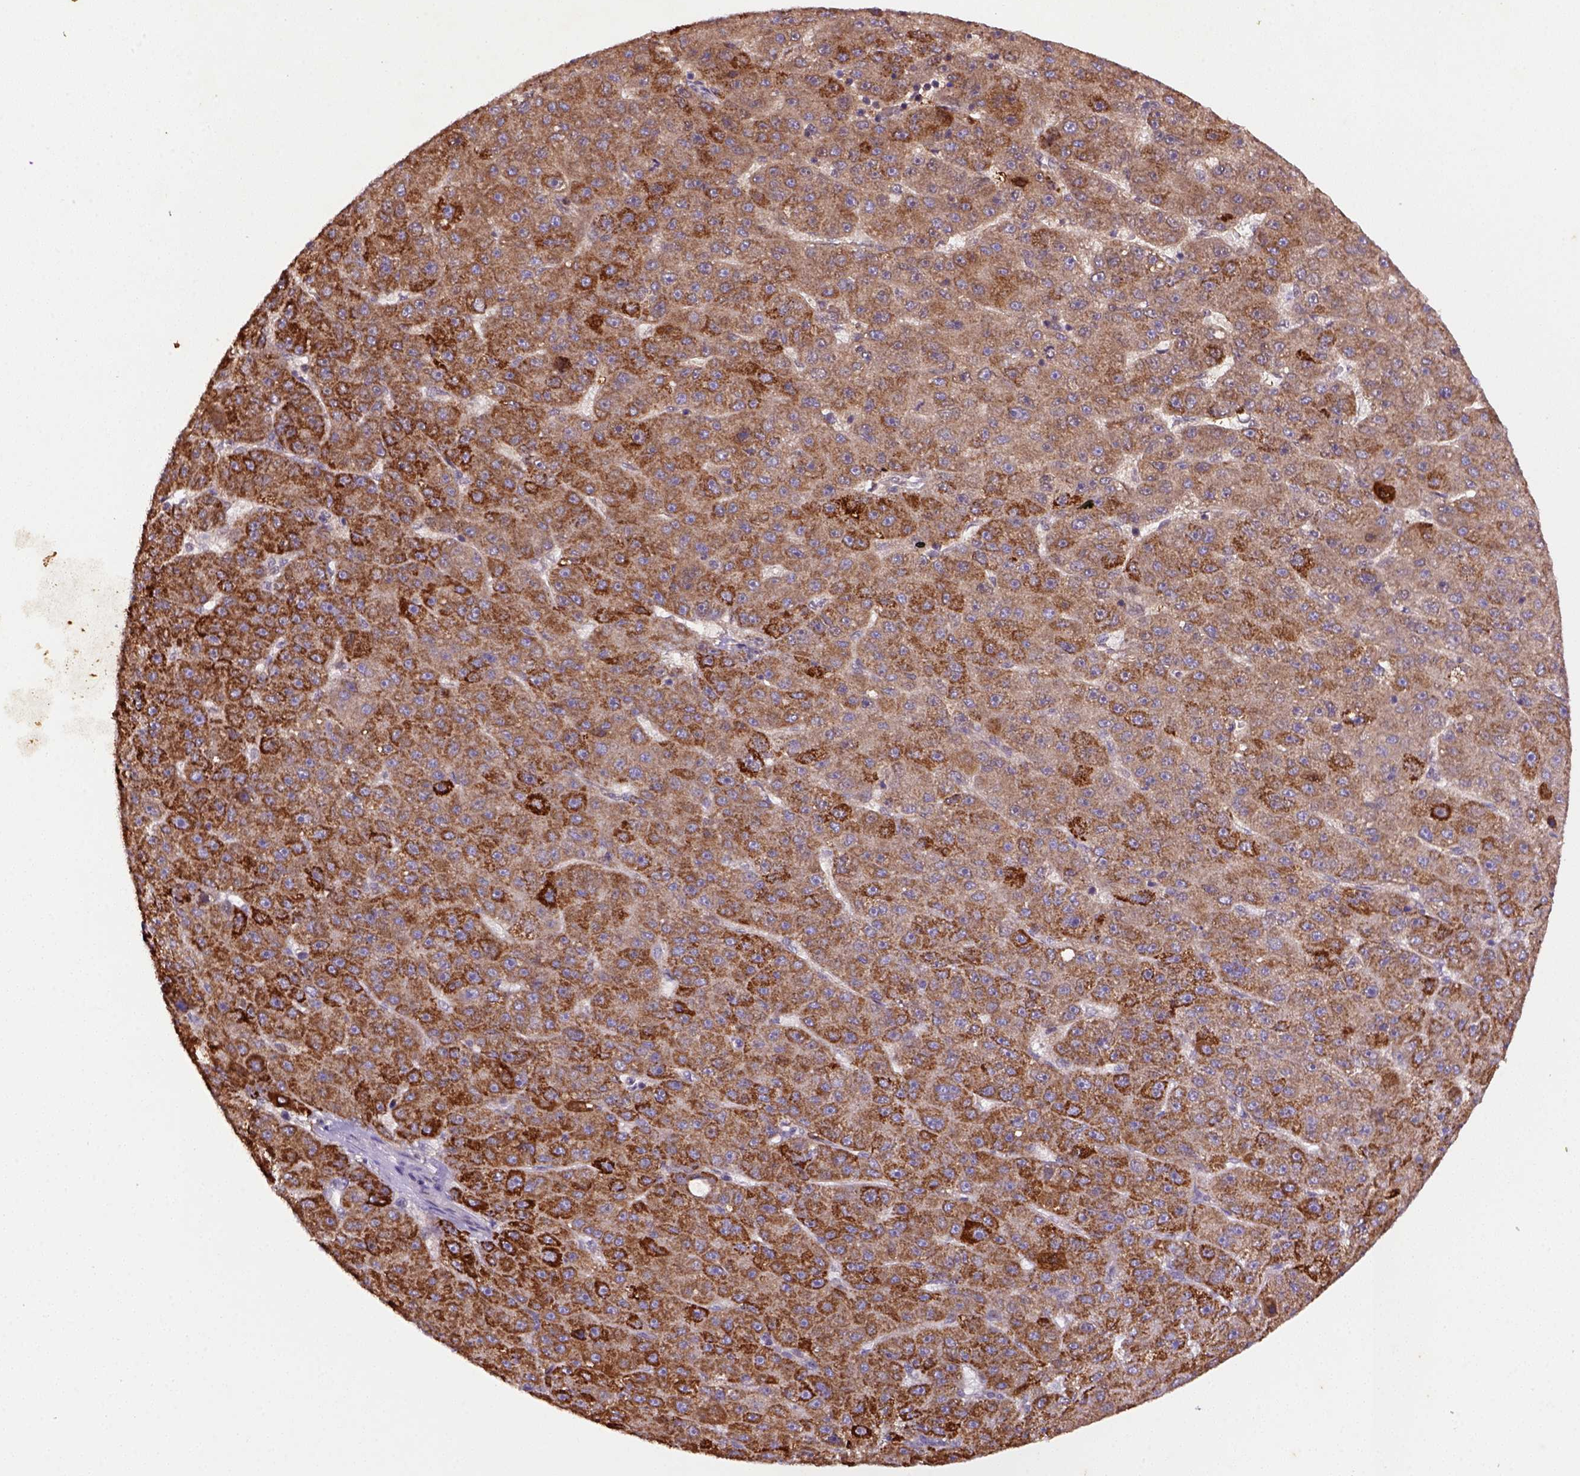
{"staining": {"intensity": "strong", "quantity": ">75%", "location": "cytoplasmic/membranous"}, "tissue": "liver cancer", "cell_type": "Tumor cells", "image_type": "cancer", "snomed": [{"axis": "morphology", "description": "Carcinoma, Hepatocellular, NOS"}, {"axis": "topography", "description": "Liver"}], "caption": "Hepatocellular carcinoma (liver) stained for a protein shows strong cytoplasmic/membranous positivity in tumor cells.", "gene": "FZD7", "patient": {"sex": "male", "age": 67}}